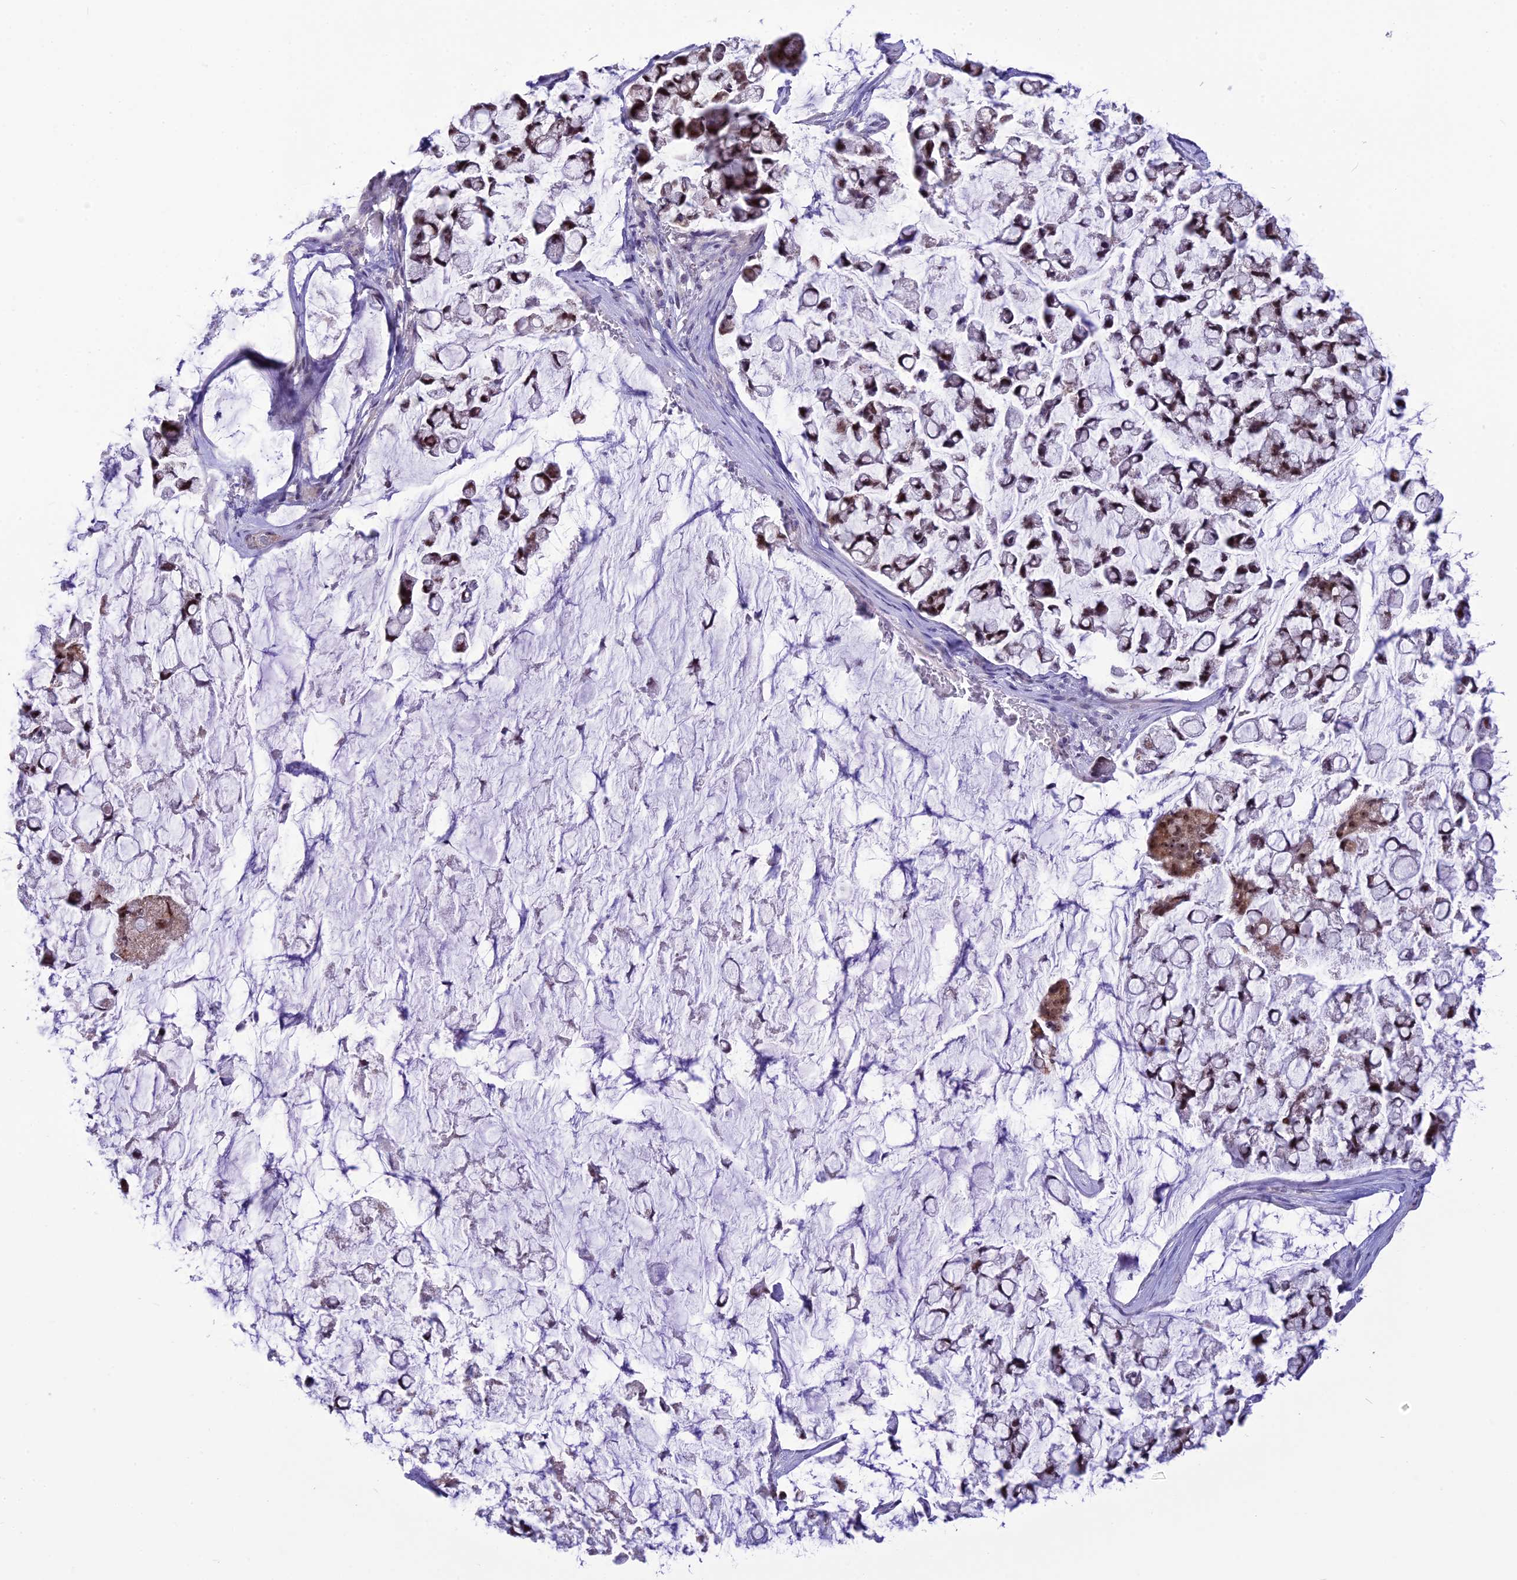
{"staining": {"intensity": "moderate", "quantity": "25%-75%", "location": "nuclear"}, "tissue": "stomach cancer", "cell_type": "Tumor cells", "image_type": "cancer", "snomed": [{"axis": "morphology", "description": "Adenocarcinoma, NOS"}, {"axis": "topography", "description": "Stomach, lower"}], "caption": "Human stomach cancer (adenocarcinoma) stained for a protein (brown) reveals moderate nuclear positive expression in about 25%-75% of tumor cells.", "gene": "CMSS1", "patient": {"sex": "male", "age": 67}}